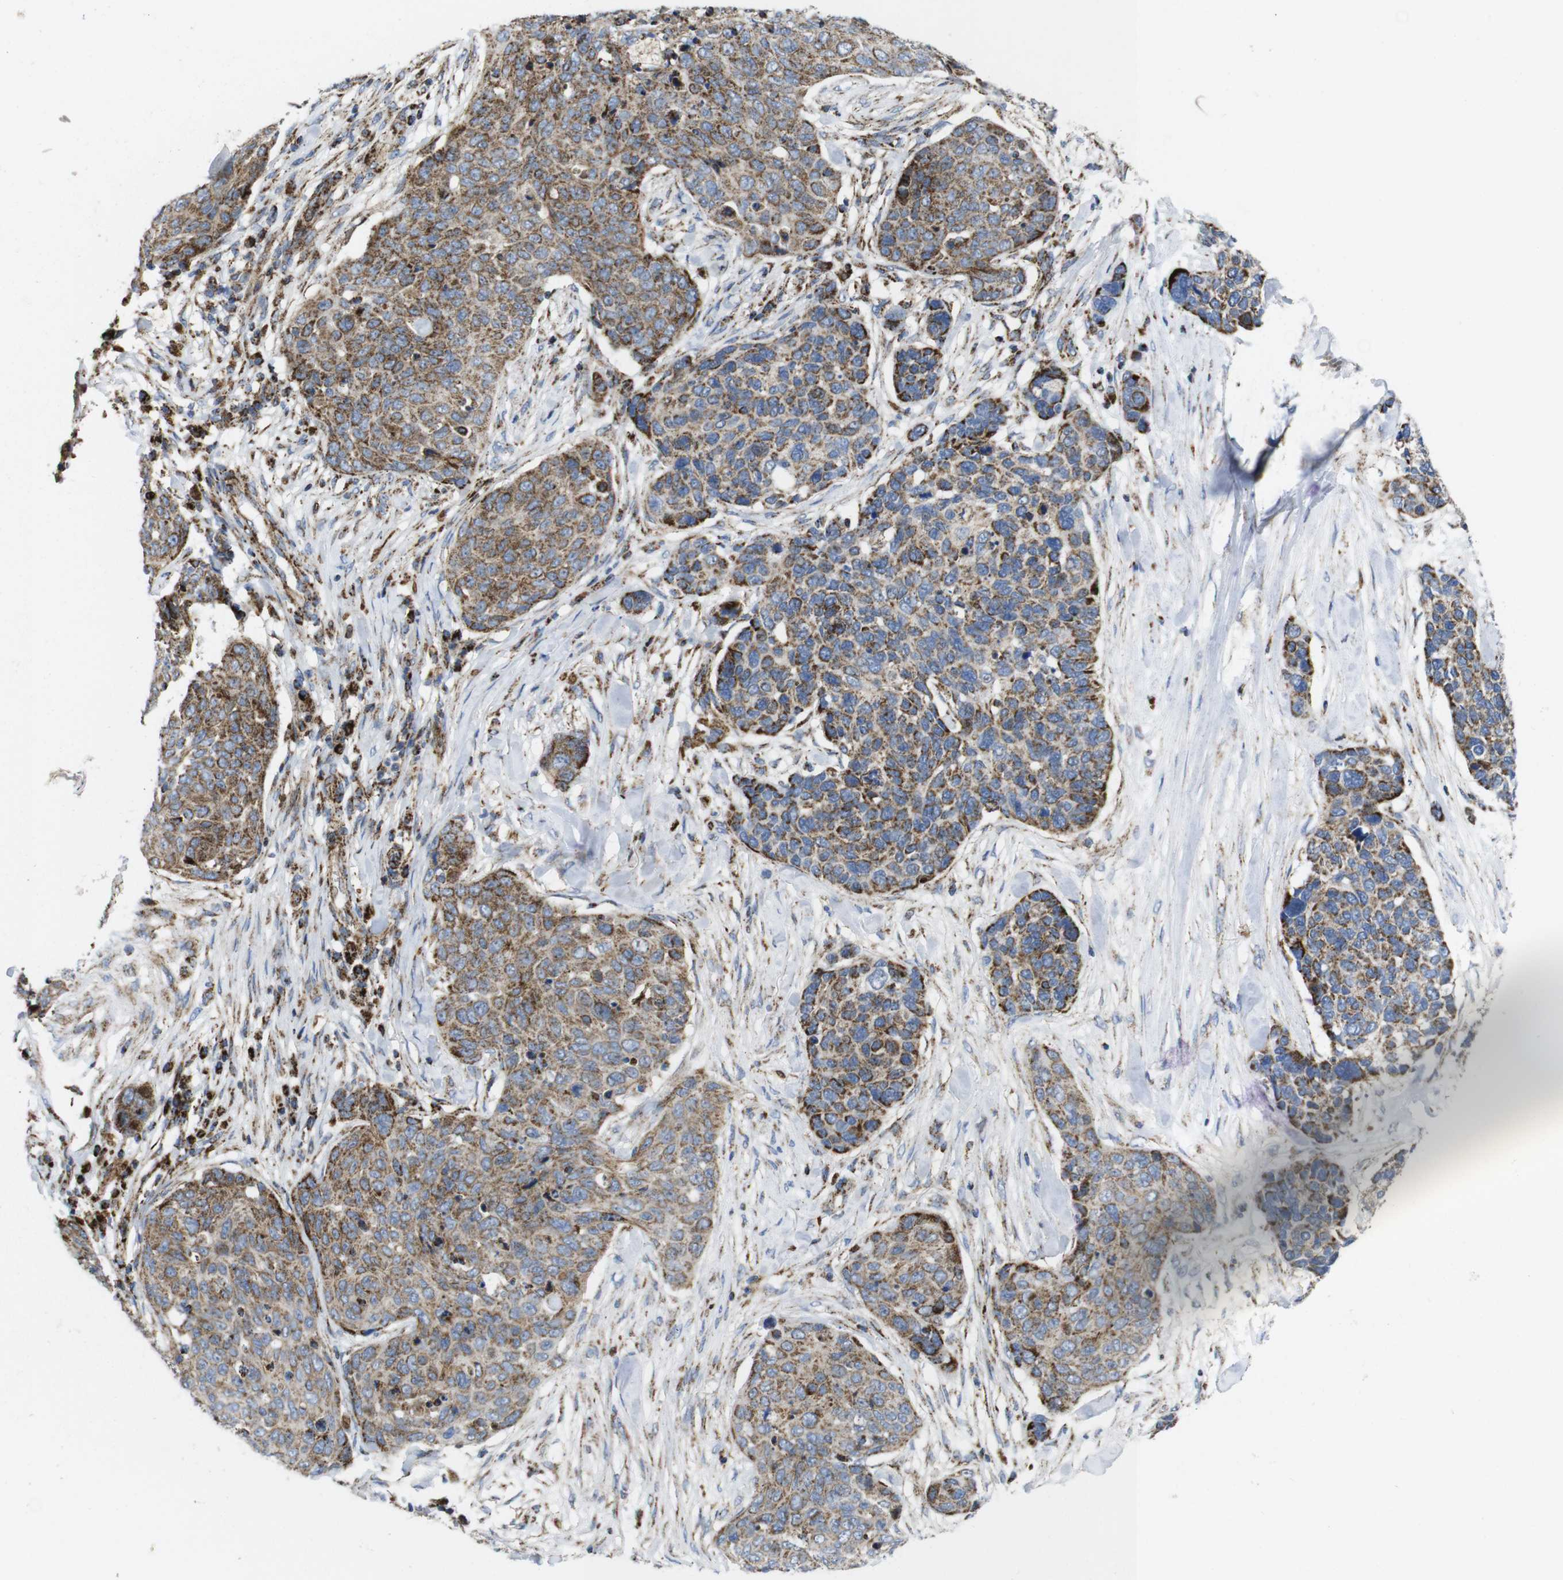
{"staining": {"intensity": "weak", "quantity": ">75%", "location": "cytoplasmic/membranous"}, "tissue": "skin cancer", "cell_type": "Tumor cells", "image_type": "cancer", "snomed": [{"axis": "morphology", "description": "Squamous cell carcinoma in situ, NOS"}, {"axis": "morphology", "description": "Squamous cell carcinoma, NOS"}, {"axis": "topography", "description": "Skin"}], "caption": "Weak cytoplasmic/membranous protein positivity is seen in approximately >75% of tumor cells in squamous cell carcinoma in situ (skin).", "gene": "TMEM192", "patient": {"sex": "male", "age": 93}}